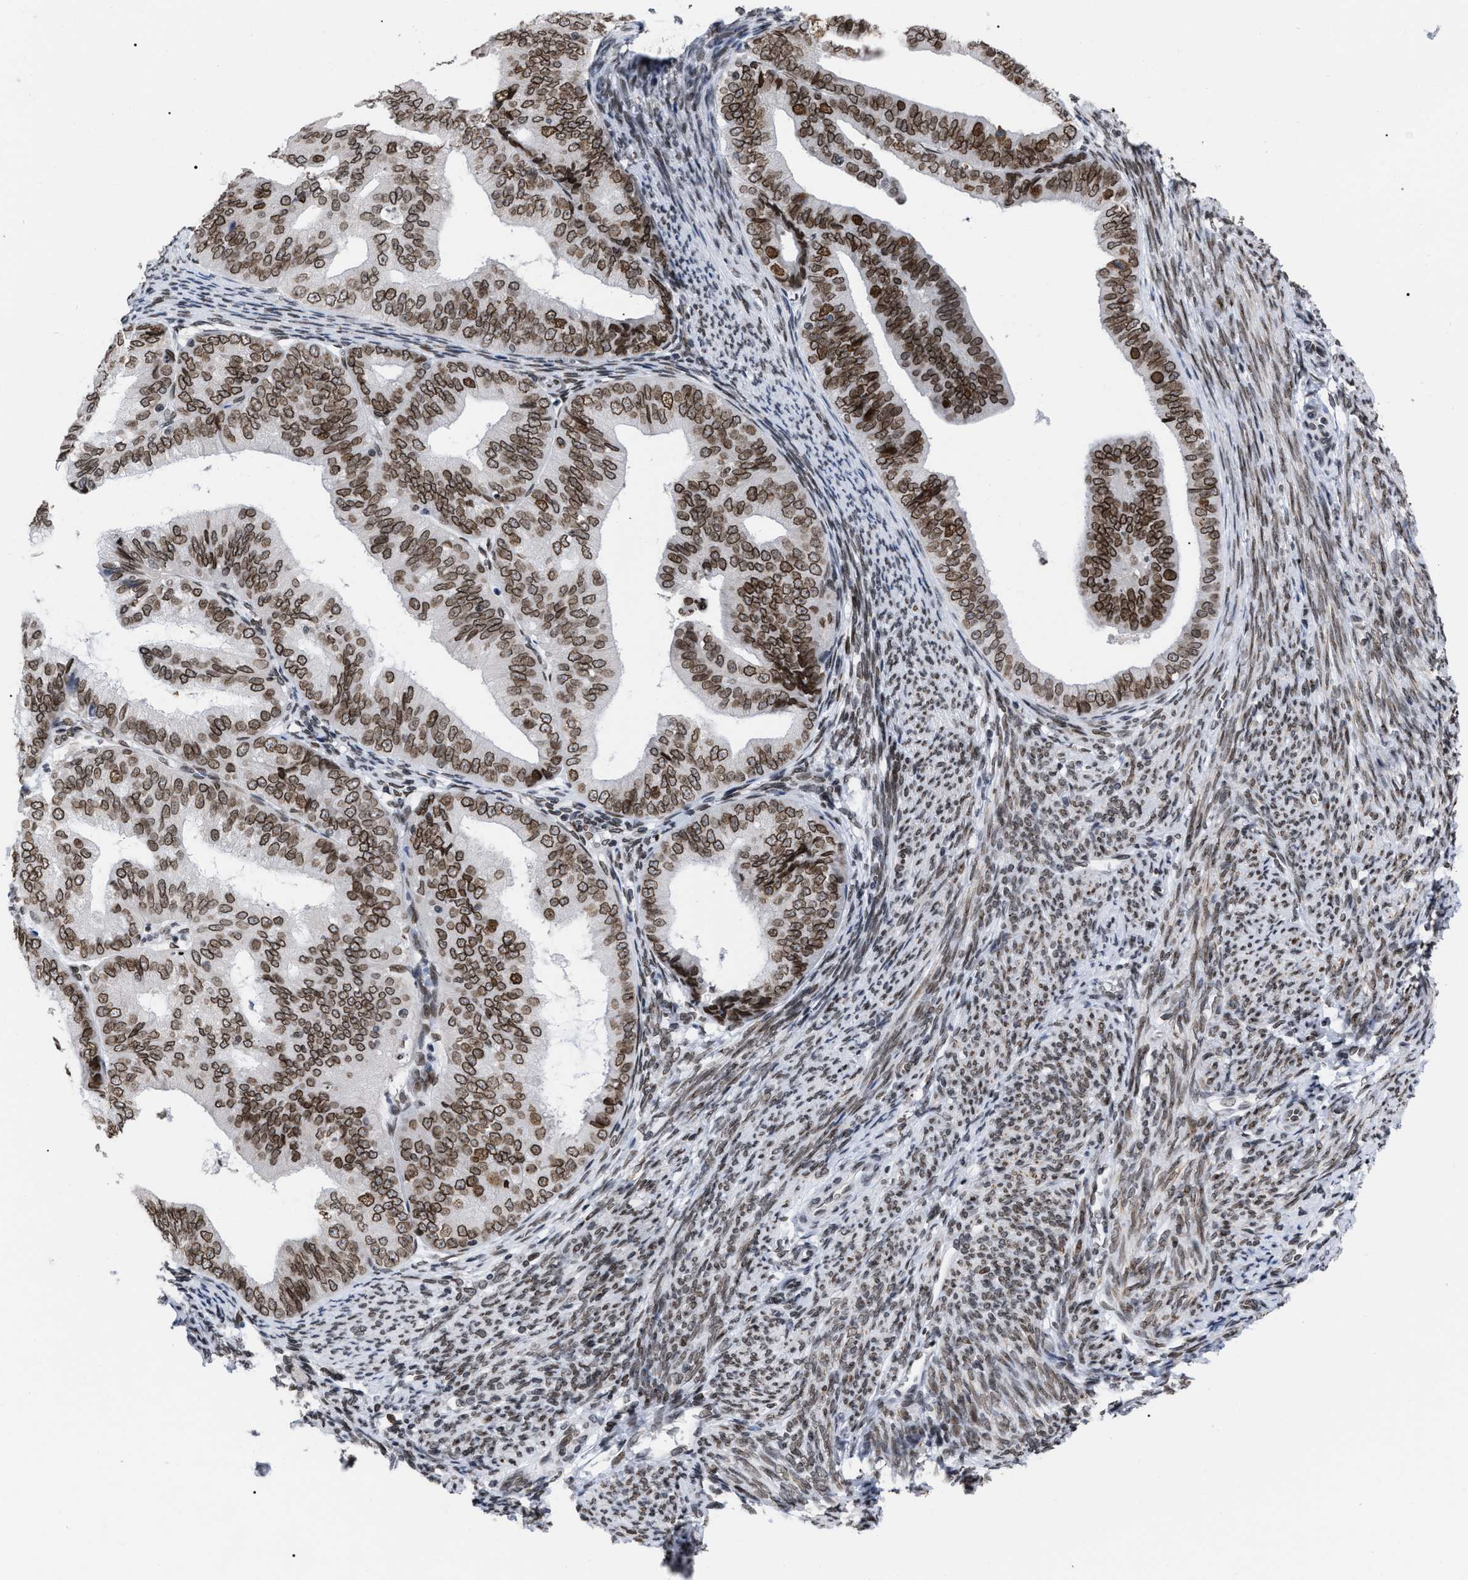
{"staining": {"intensity": "strong", "quantity": ">75%", "location": "cytoplasmic/membranous,nuclear"}, "tissue": "endometrial cancer", "cell_type": "Tumor cells", "image_type": "cancer", "snomed": [{"axis": "morphology", "description": "Adenocarcinoma, NOS"}, {"axis": "topography", "description": "Endometrium"}], "caption": "Immunohistochemistry (DAB) staining of adenocarcinoma (endometrial) exhibits strong cytoplasmic/membranous and nuclear protein staining in about >75% of tumor cells. The staining was performed using DAB to visualize the protein expression in brown, while the nuclei were stained in blue with hematoxylin (Magnification: 20x).", "gene": "TPR", "patient": {"sex": "female", "age": 63}}